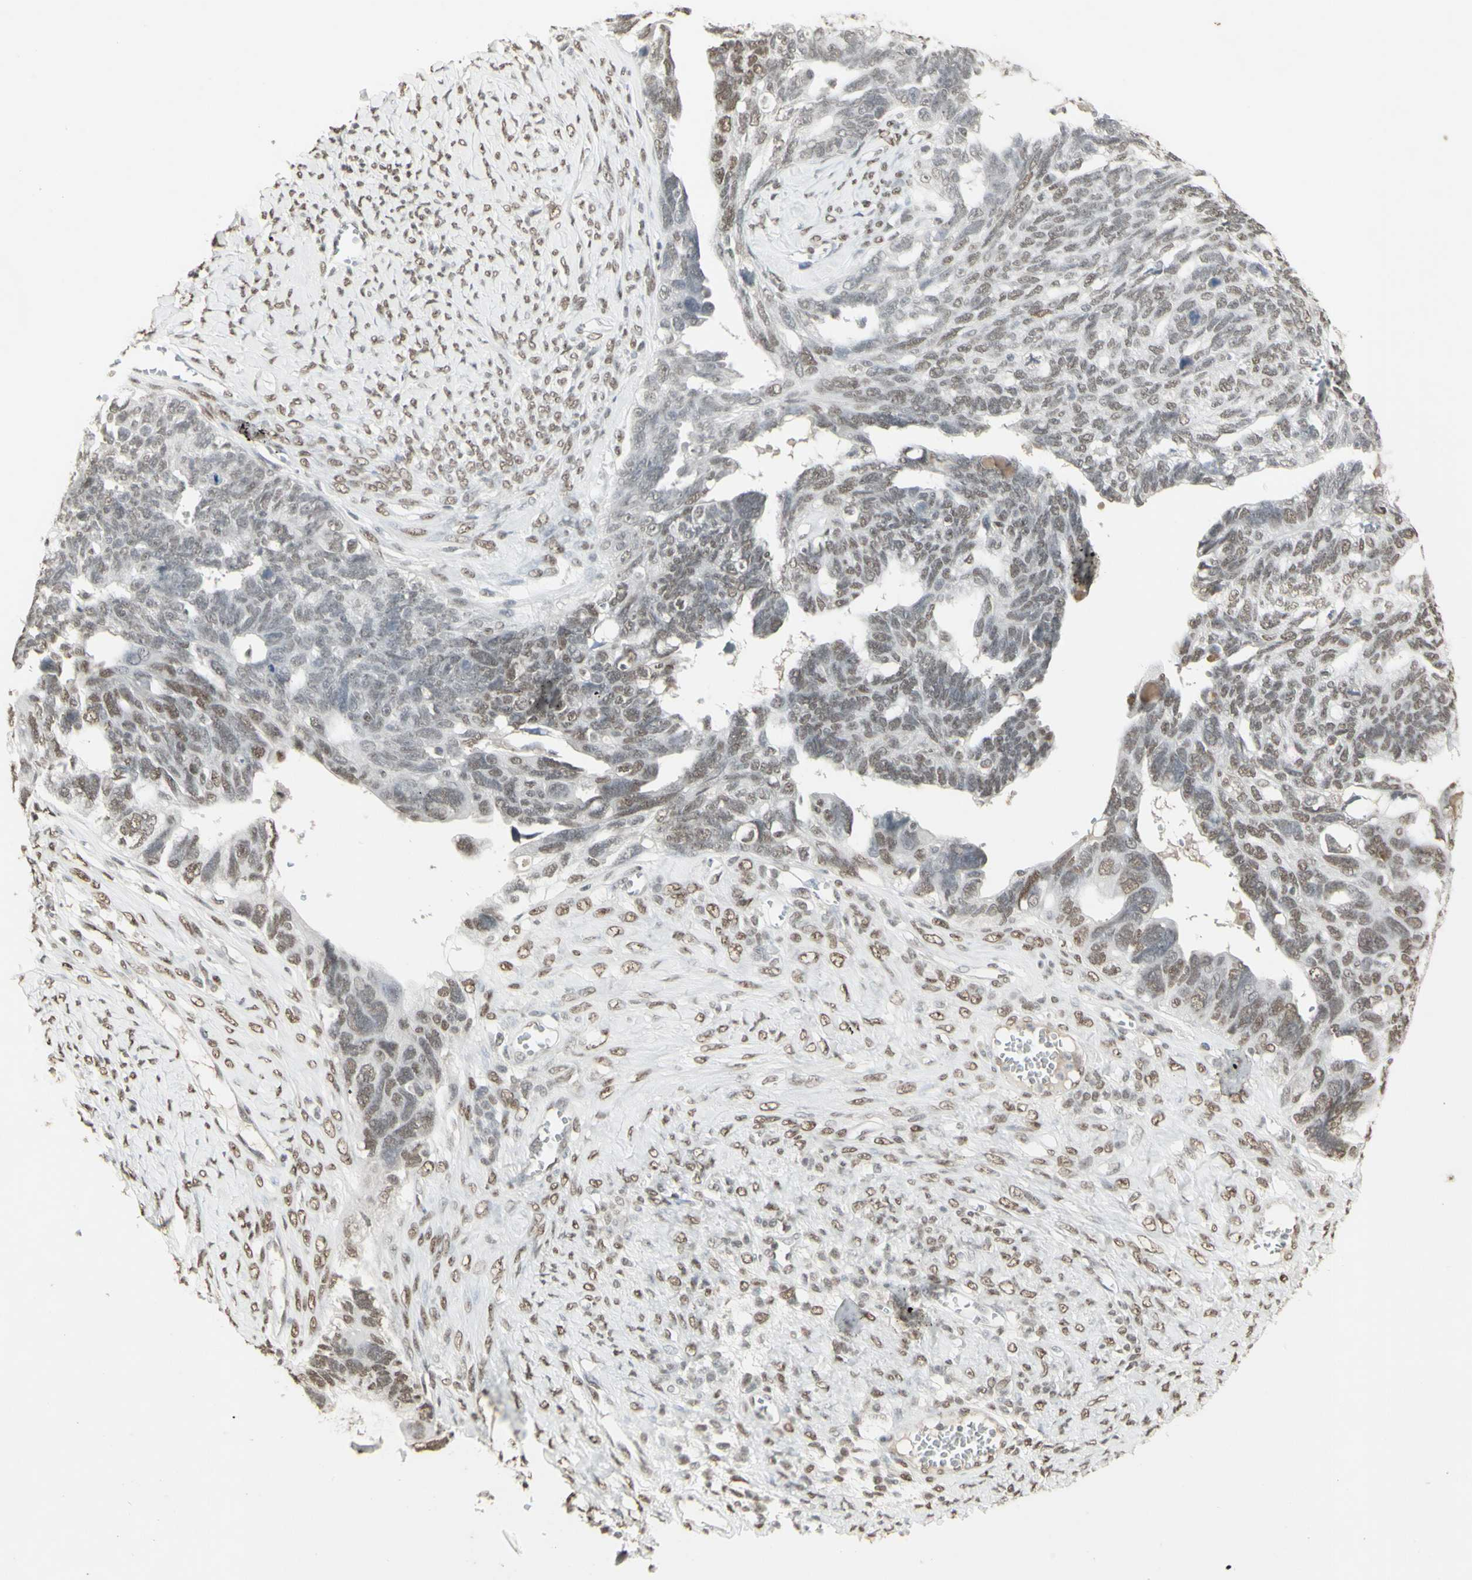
{"staining": {"intensity": "weak", "quantity": "25%-75%", "location": "nuclear"}, "tissue": "ovarian cancer", "cell_type": "Tumor cells", "image_type": "cancer", "snomed": [{"axis": "morphology", "description": "Cystadenocarcinoma, serous, NOS"}, {"axis": "topography", "description": "Ovary"}], "caption": "The micrograph reveals staining of serous cystadenocarcinoma (ovarian), revealing weak nuclear protein positivity (brown color) within tumor cells.", "gene": "TRIM28", "patient": {"sex": "female", "age": 79}}